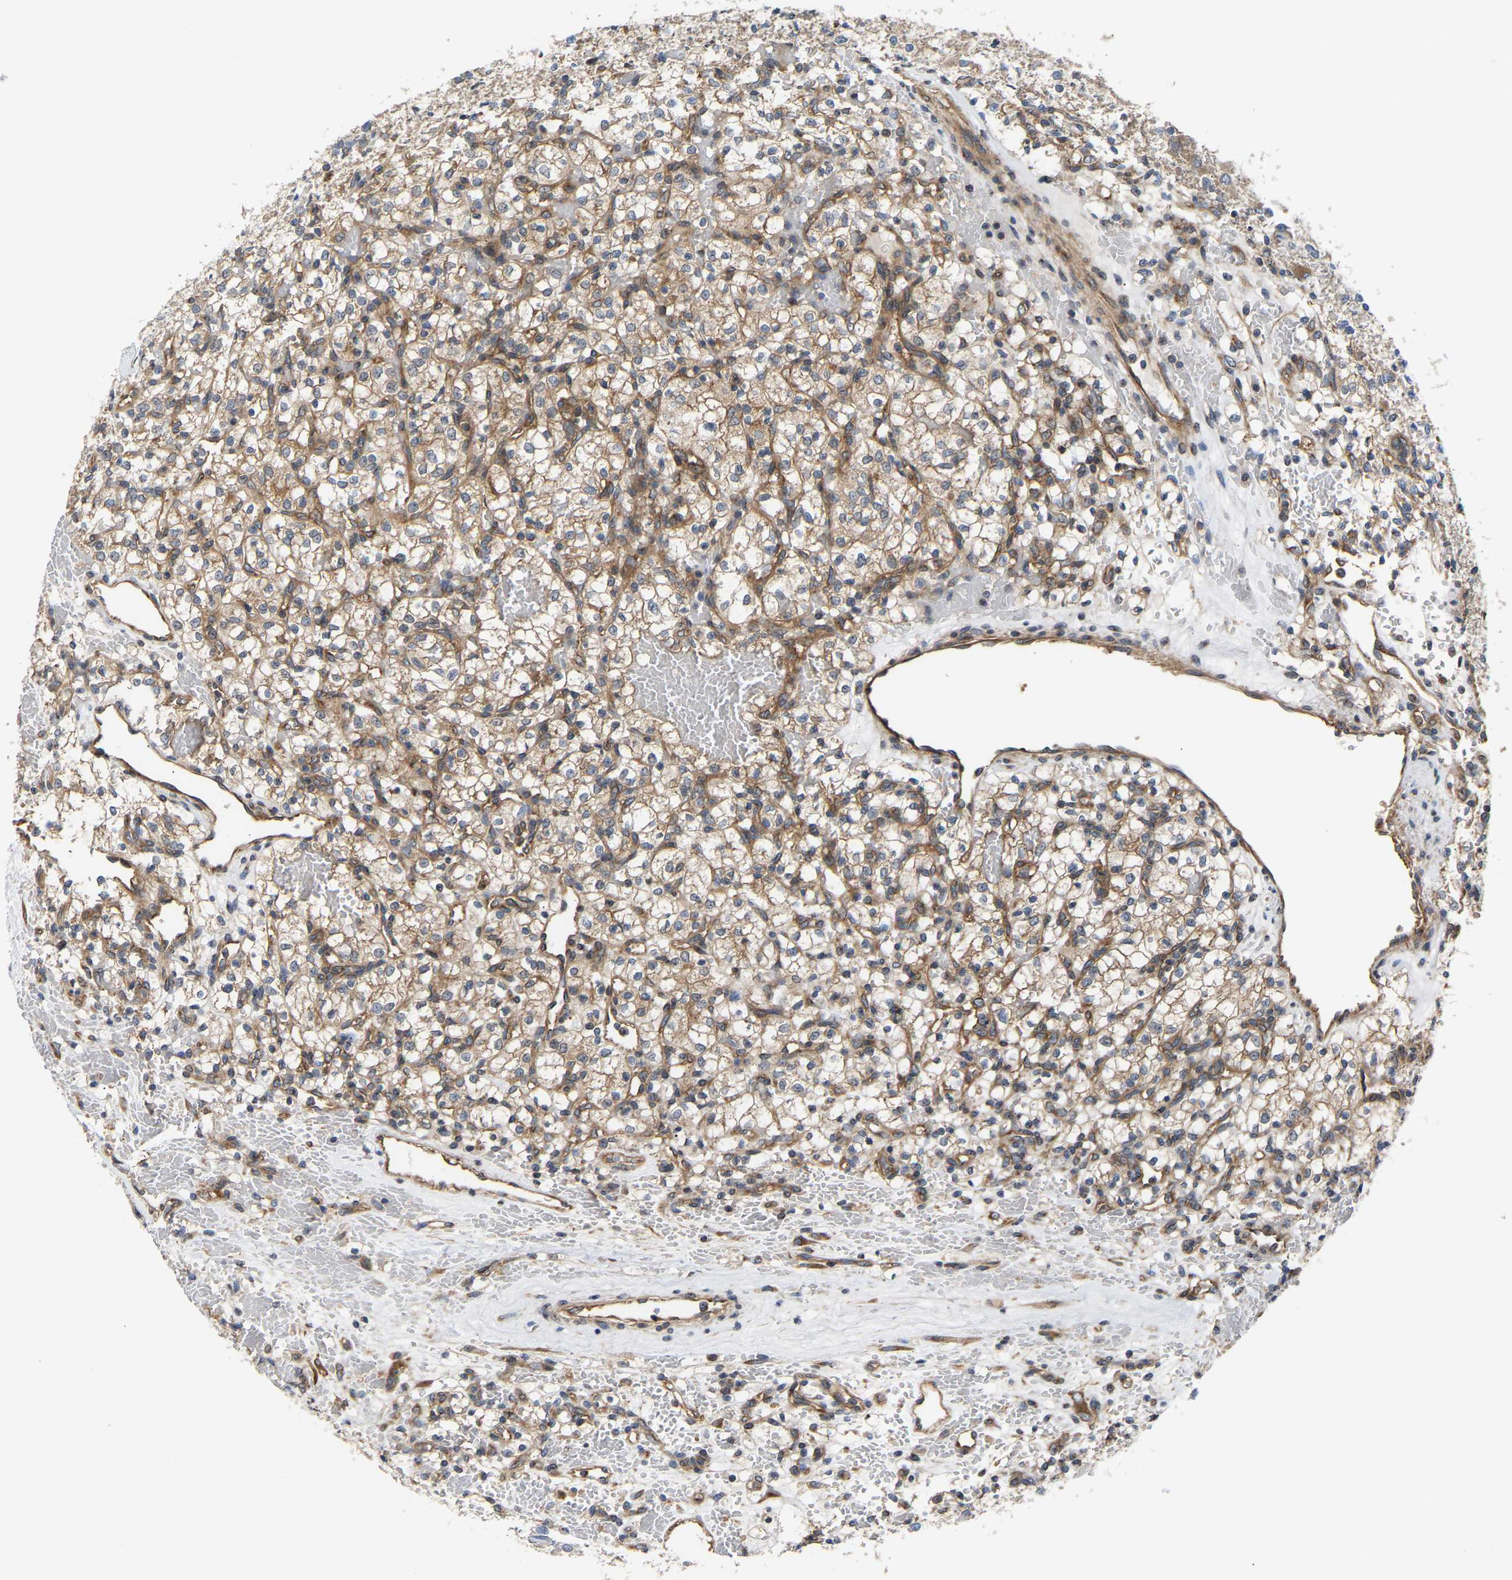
{"staining": {"intensity": "moderate", "quantity": ">75%", "location": "cytoplasmic/membranous"}, "tissue": "renal cancer", "cell_type": "Tumor cells", "image_type": "cancer", "snomed": [{"axis": "morphology", "description": "Adenocarcinoma, NOS"}, {"axis": "topography", "description": "Kidney"}], "caption": "Tumor cells show medium levels of moderate cytoplasmic/membranous positivity in about >75% of cells in human renal cancer.", "gene": "LAPTM4B", "patient": {"sex": "female", "age": 60}}